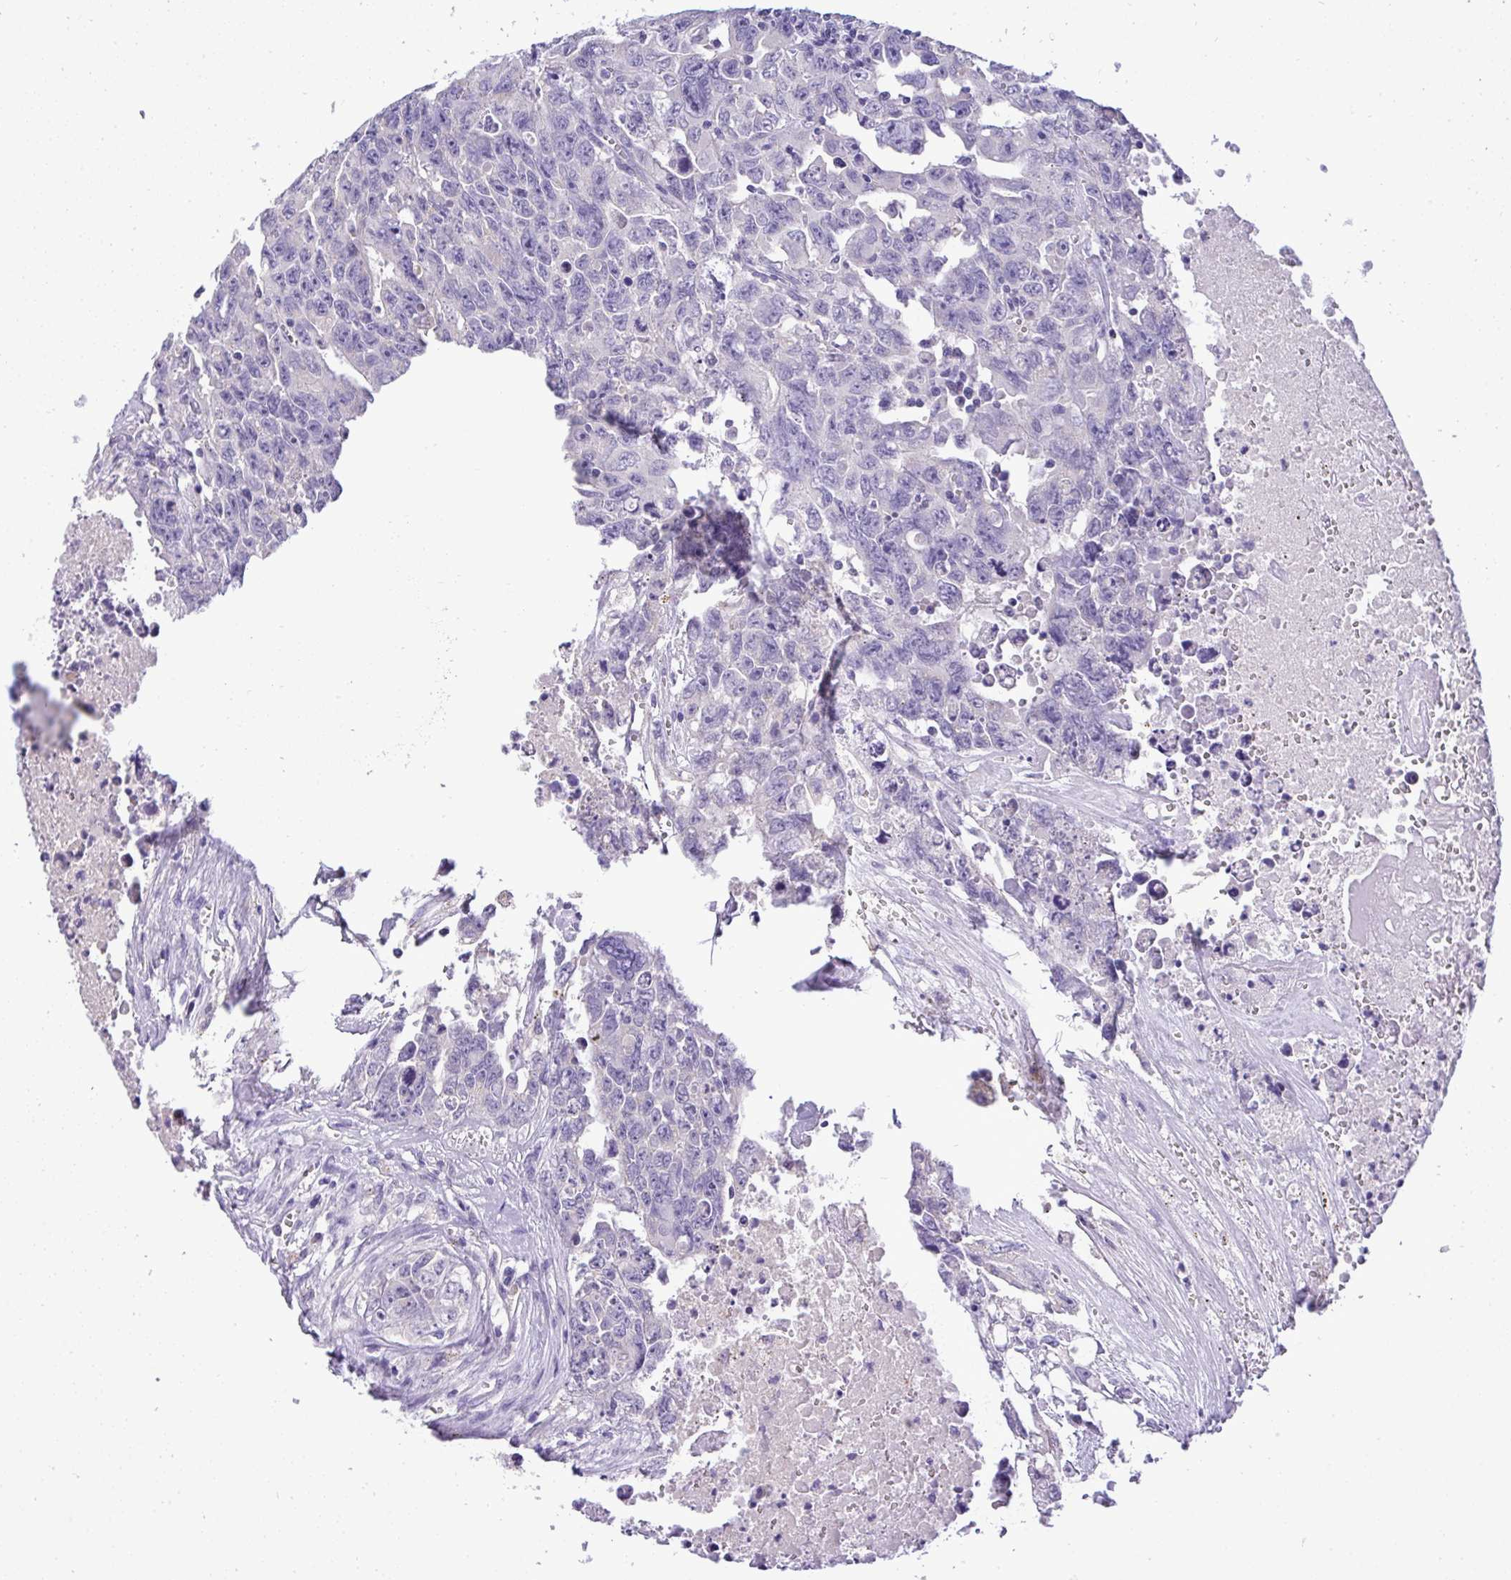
{"staining": {"intensity": "negative", "quantity": "none", "location": "none"}, "tissue": "testis cancer", "cell_type": "Tumor cells", "image_type": "cancer", "snomed": [{"axis": "morphology", "description": "Carcinoma, Embryonal, NOS"}, {"axis": "topography", "description": "Testis"}], "caption": "Image shows no protein positivity in tumor cells of testis cancer tissue.", "gene": "ST8SIA2", "patient": {"sex": "male", "age": 24}}